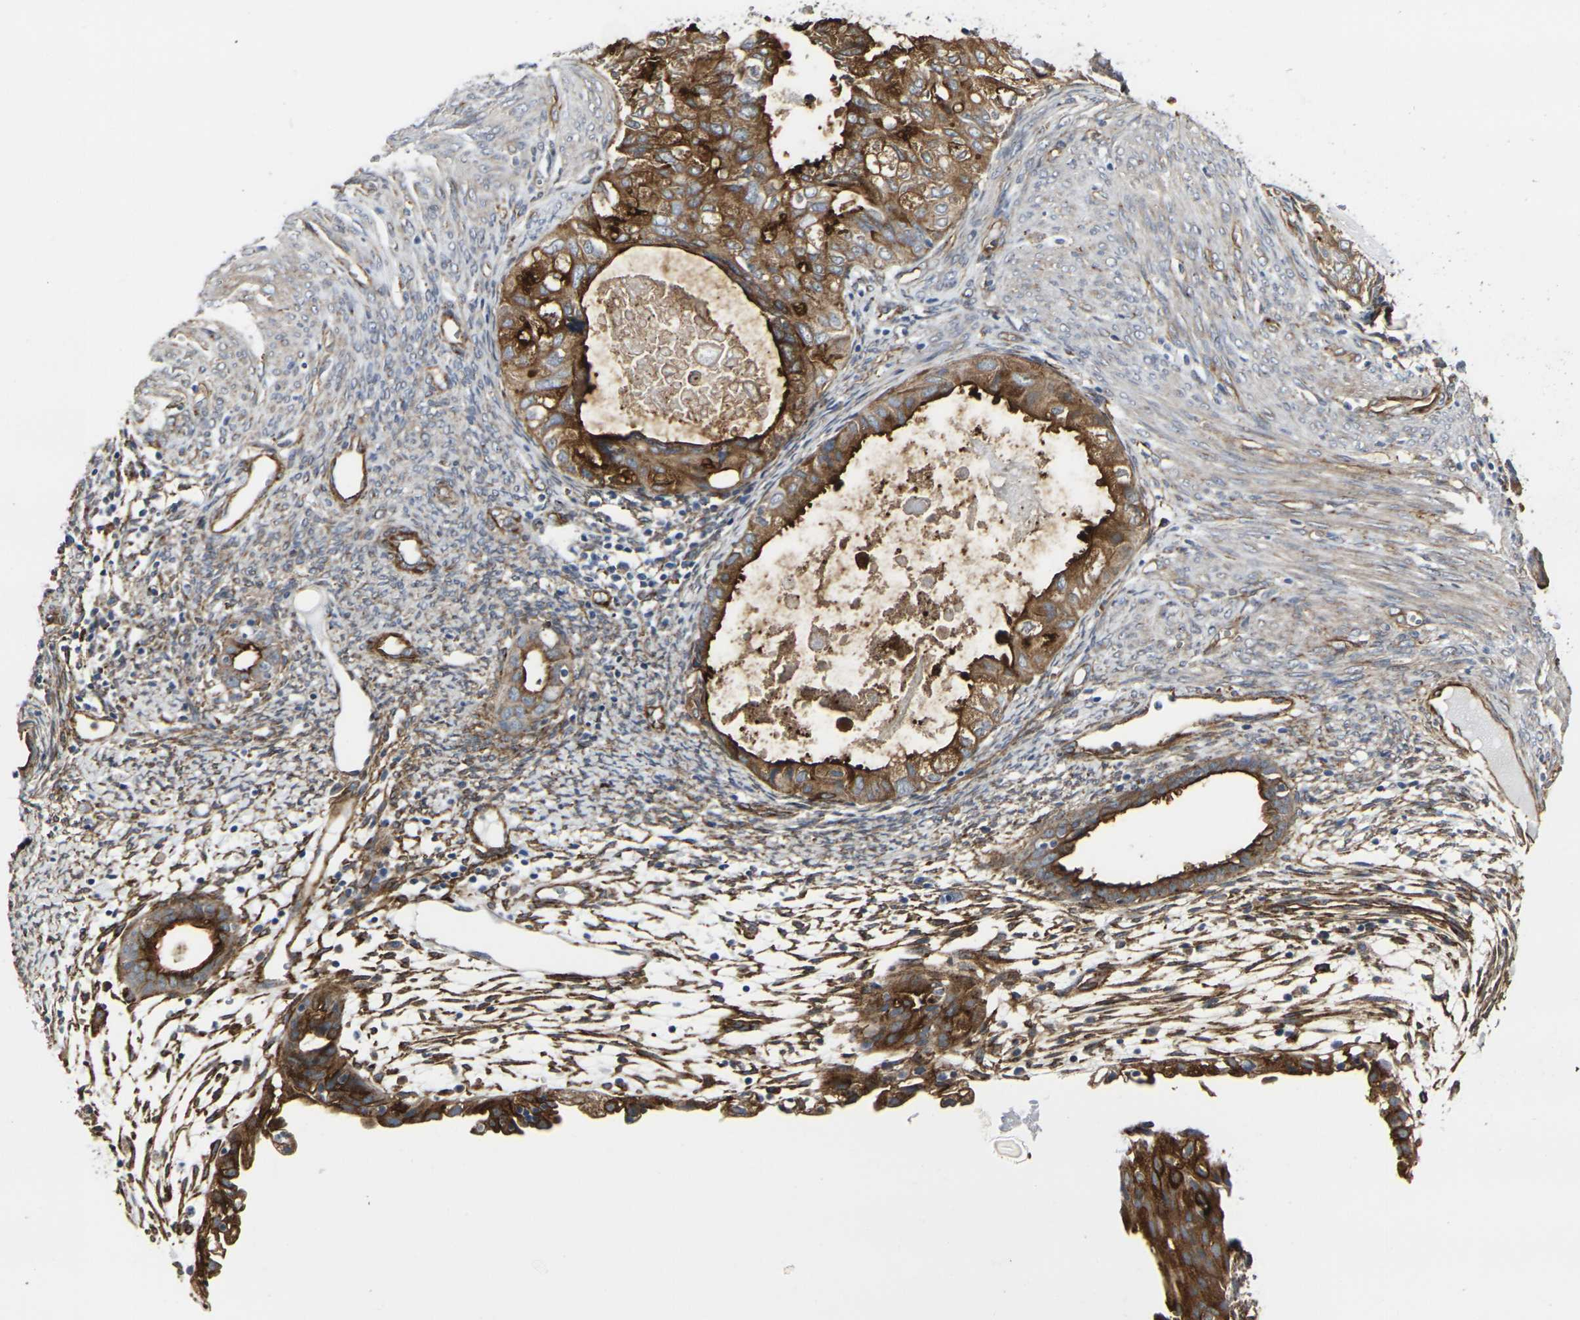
{"staining": {"intensity": "strong", "quantity": ">75%", "location": "cytoplasmic/membranous"}, "tissue": "cervical cancer", "cell_type": "Tumor cells", "image_type": "cancer", "snomed": [{"axis": "morphology", "description": "Normal tissue, NOS"}, {"axis": "morphology", "description": "Adenocarcinoma, NOS"}, {"axis": "topography", "description": "Cervix"}, {"axis": "topography", "description": "Endometrium"}], "caption": "Cervical adenocarcinoma tissue reveals strong cytoplasmic/membranous positivity in approximately >75% of tumor cells", "gene": "MYOF", "patient": {"sex": "female", "age": 86}}